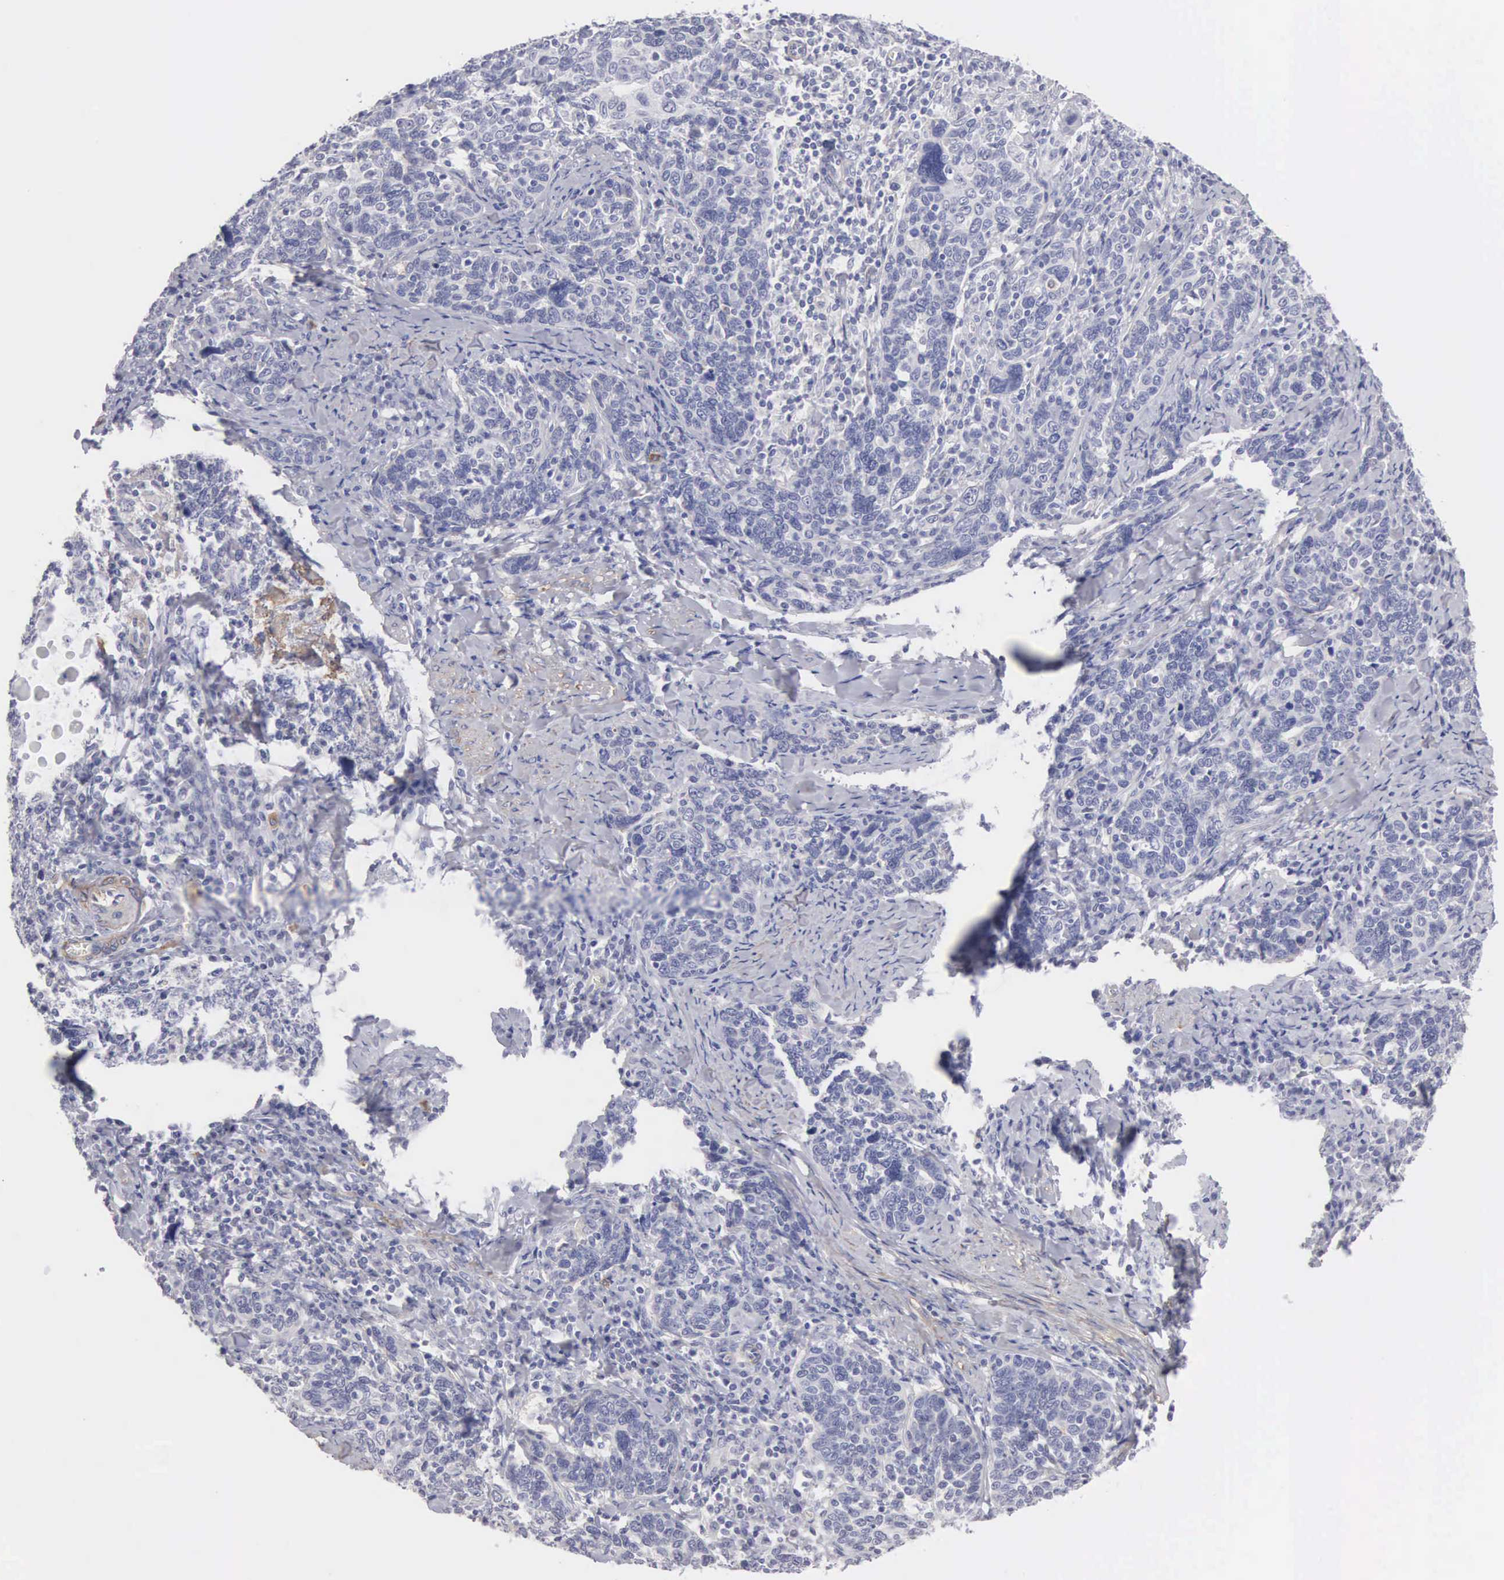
{"staining": {"intensity": "negative", "quantity": "none", "location": "none"}, "tissue": "cervical cancer", "cell_type": "Tumor cells", "image_type": "cancer", "snomed": [{"axis": "morphology", "description": "Squamous cell carcinoma, NOS"}, {"axis": "topography", "description": "Cervix"}], "caption": "This is an immunohistochemistry image of squamous cell carcinoma (cervical). There is no positivity in tumor cells.", "gene": "ELFN2", "patient": {"sex": "female", "age": 41}}